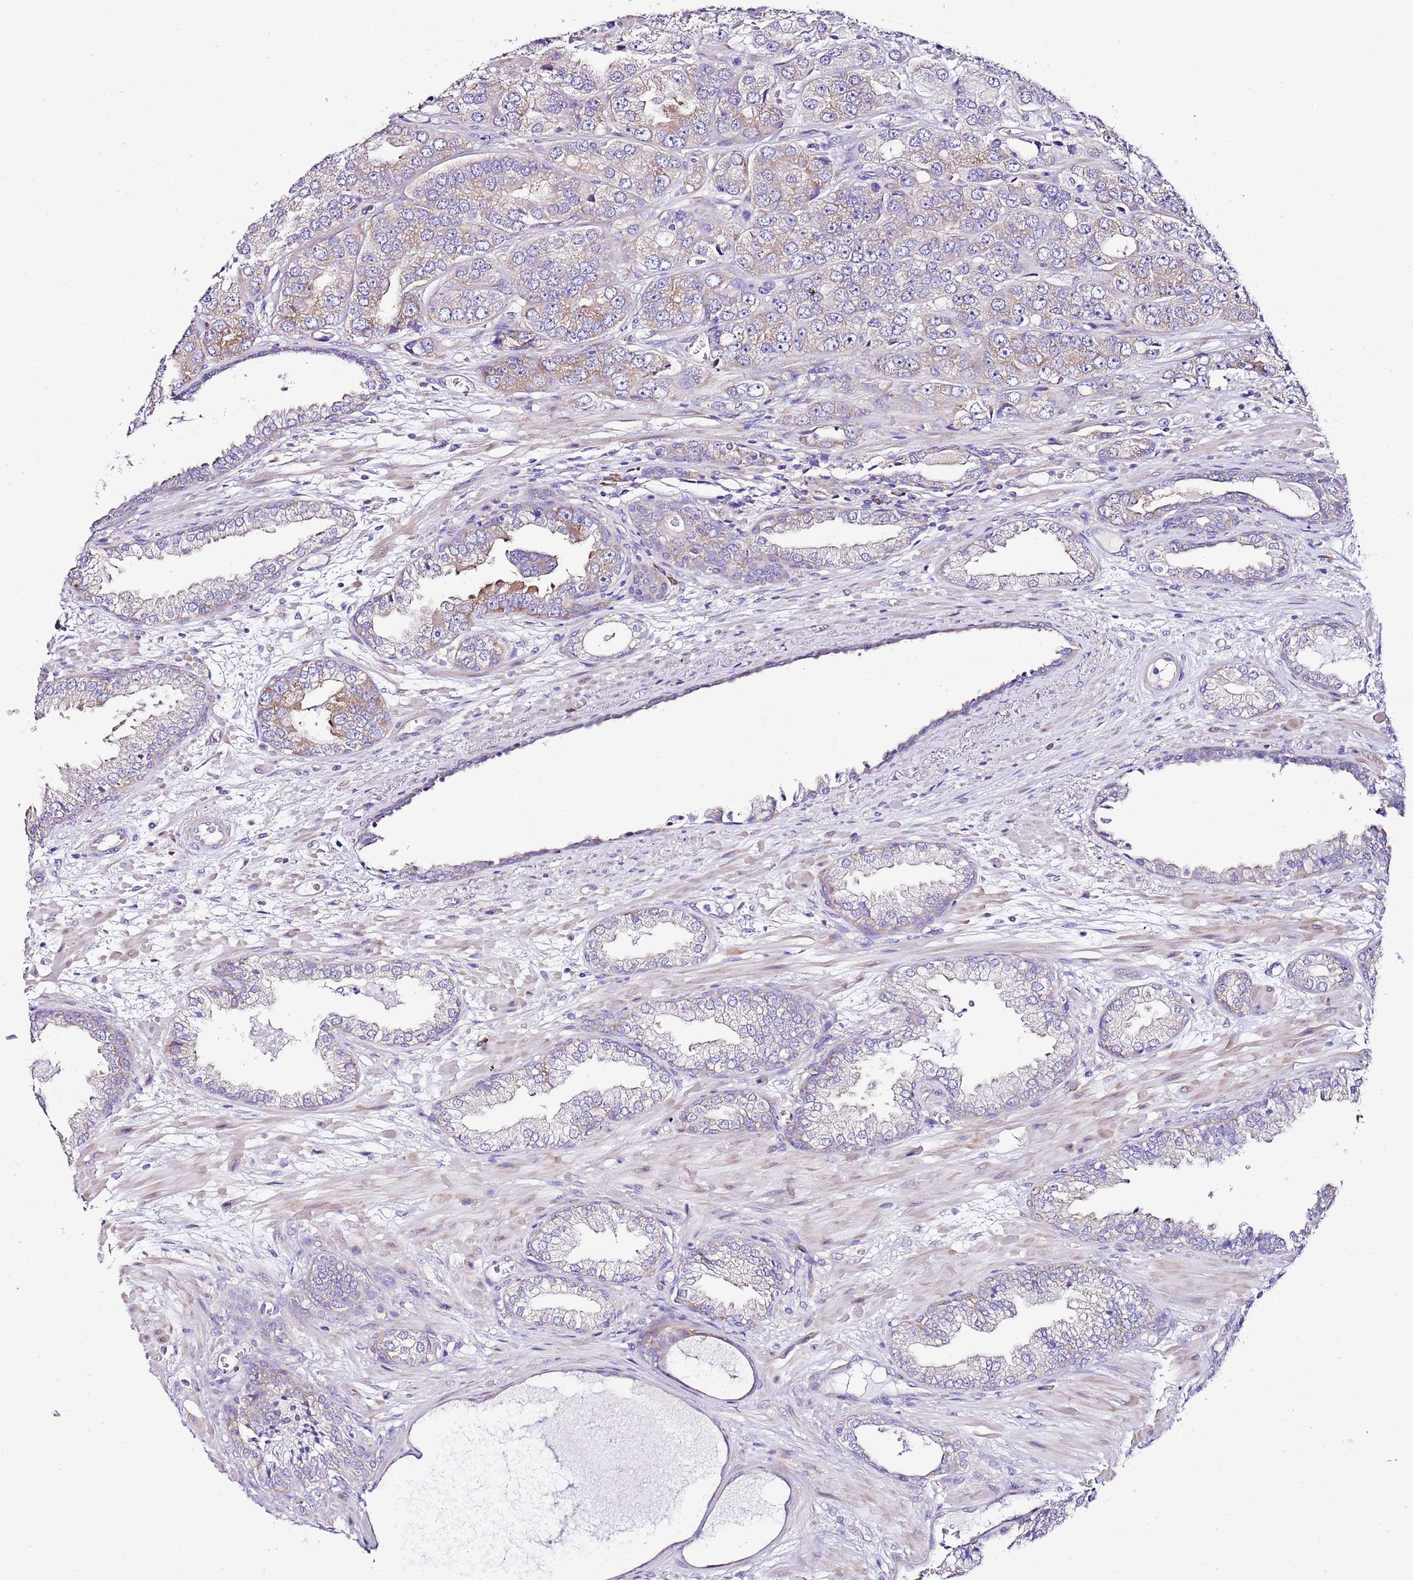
{"staining": {"intensity": "weak", "quantity": "25%-75%", "location": "cytoplasmic/membranous"}, "tissue": "prostate cancer", "cell_type": "Tumor cells", "image_type": "cancer", "snomed": [{"axis": "morphology", "description": "Adenocarcinoma, High grade"}, {"axis": "topography", "description": "Prostate"}], "caption": "DAB (3,3'-diaminobenzidine) immunohistochemical staining of human prostate adenocarcinoma (high-grade) reveals weak cytoplasmic/membranous protein staining in about 25%-75% of tumor cells. (IHC, brightfield microscopy, high magnification).", "gene": "RPS10", "patient": {"sex": "male", "age": 71}}